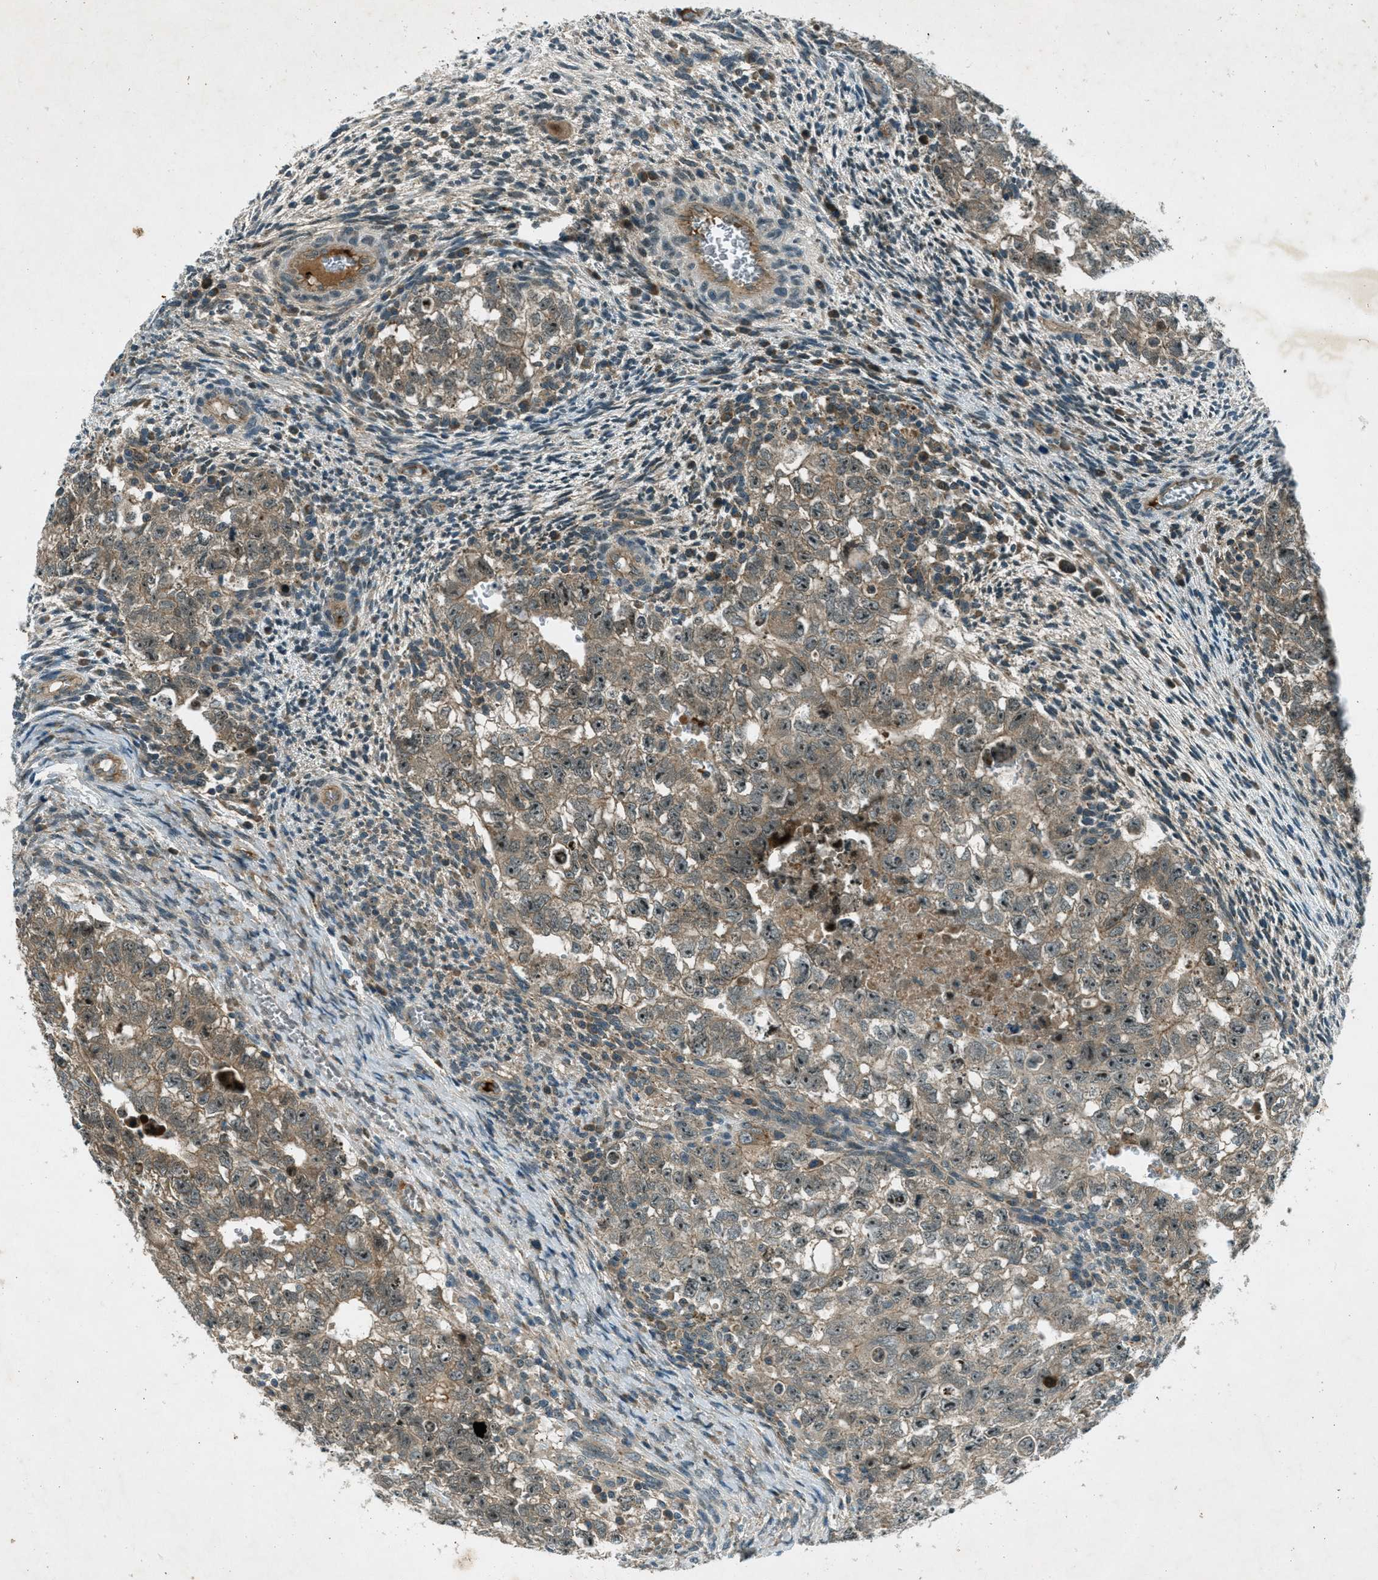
{"staining": {"intensity": "weak", "quantity": ">75%", "location": "cytoplasmic/membranous,nuclear"}, "tissue": "testis cancer", "cell_type": "Tumor cells", "image_type": "cancer", "snomed": [{"axis": "morphology", "description": "Seminoma, NOS"}, {"axis": "morphology", "description": "Carcinoma, Embryonal, NOS"}, {"axis": "topography", "description": "Testis"}], "caption": "Human testis seminoma stained with a protein marker displays weak staining in tumor cells.", "gene": "STK11", "patient": {"sex": "male", "age": 38}}